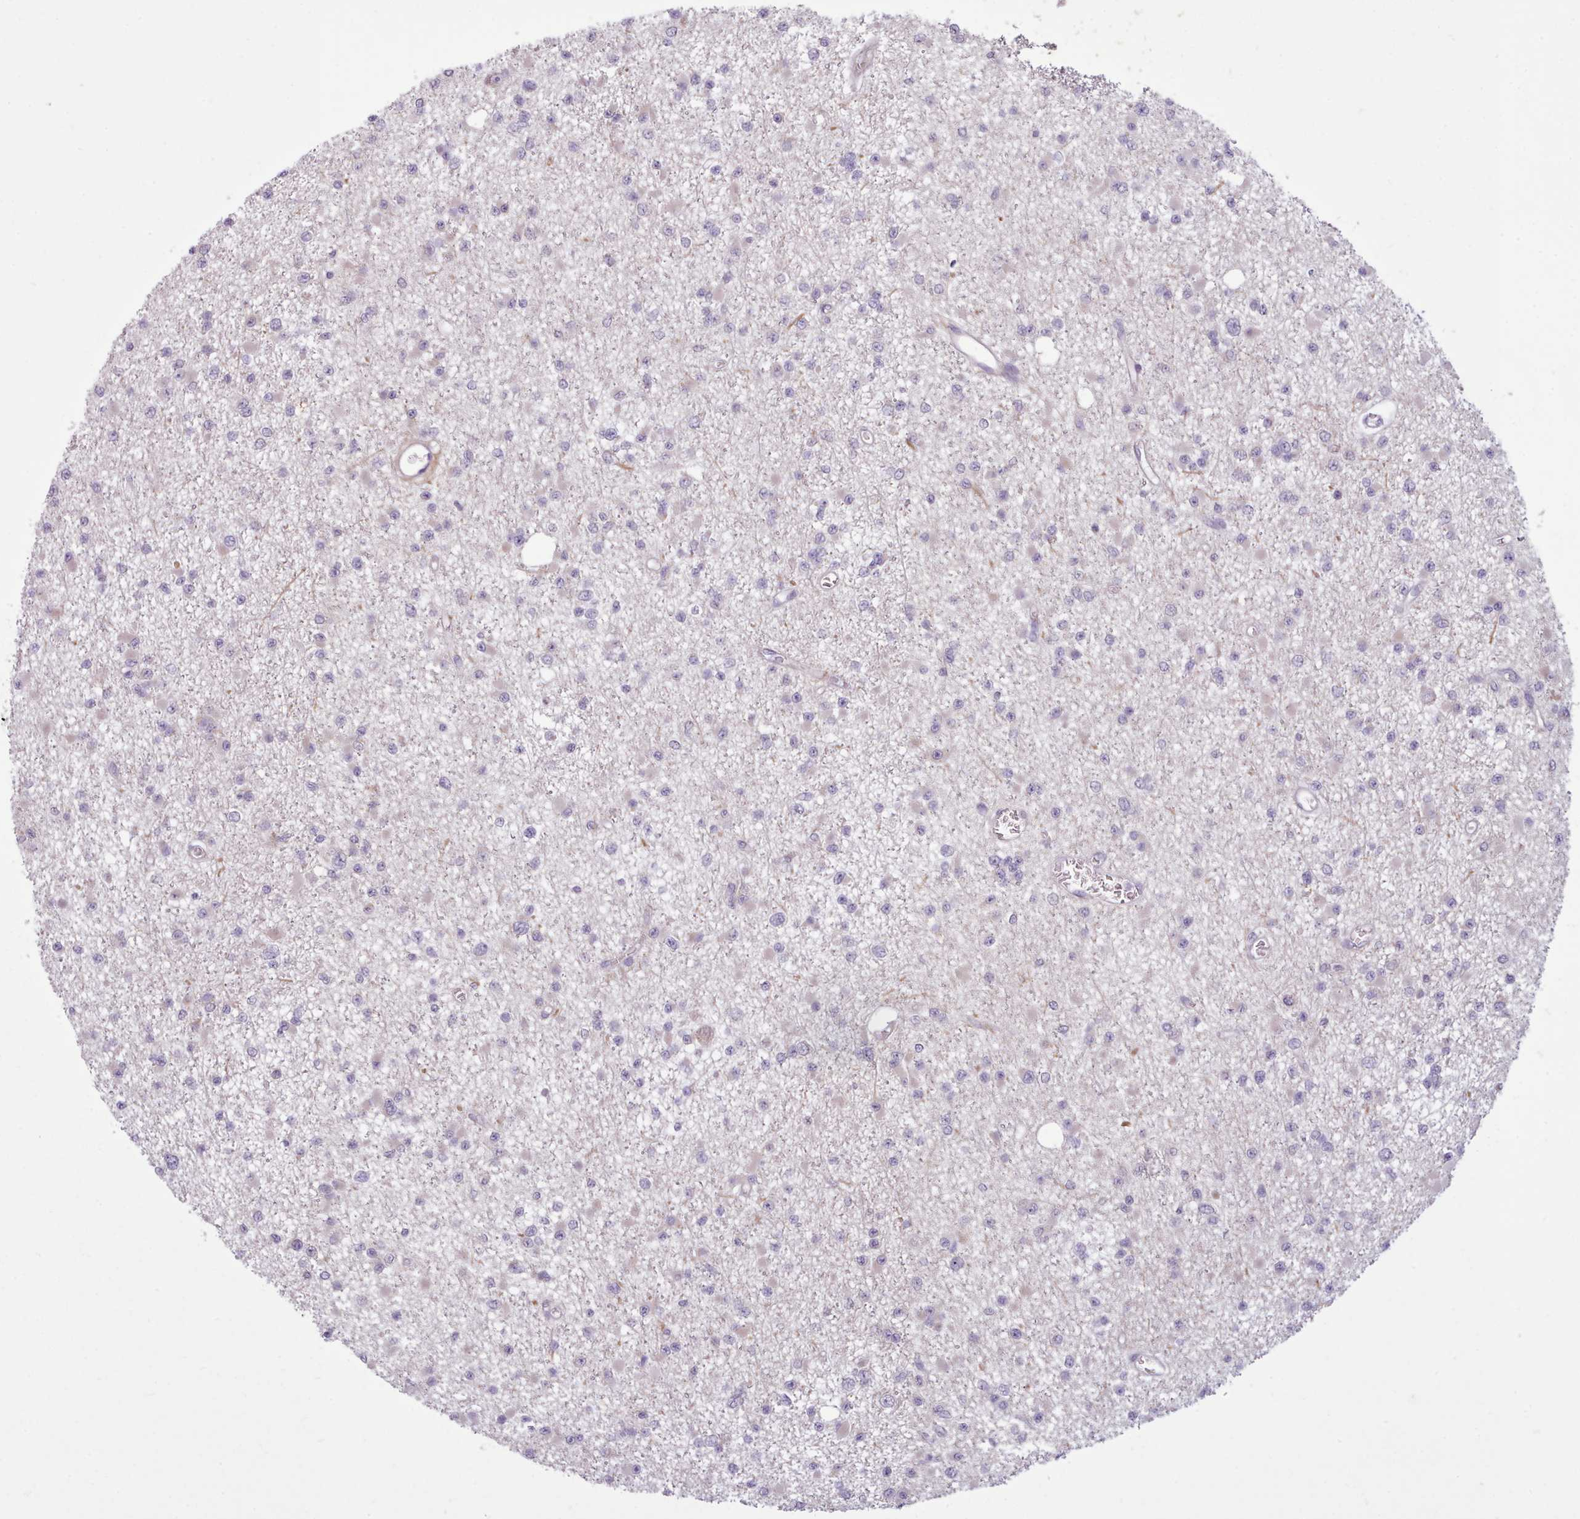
{"staining": {"intensity": "negative", "quantity": "none", "location": "none"}, "tissue": "glioma", "cell_type": "Tumor cells", "image_type": "cancer", "snomed": [{"axis": "morphology", "description": "Glioma, malignant, Low grade"}, {"axis": "topography", "description": "Brain"}], "caption": "DAB immunohistochemical staining of glioma displays no significant staining in tumor cells.", "gene": "NMRK1", "patient": {"sex": "female", "age": 22}}